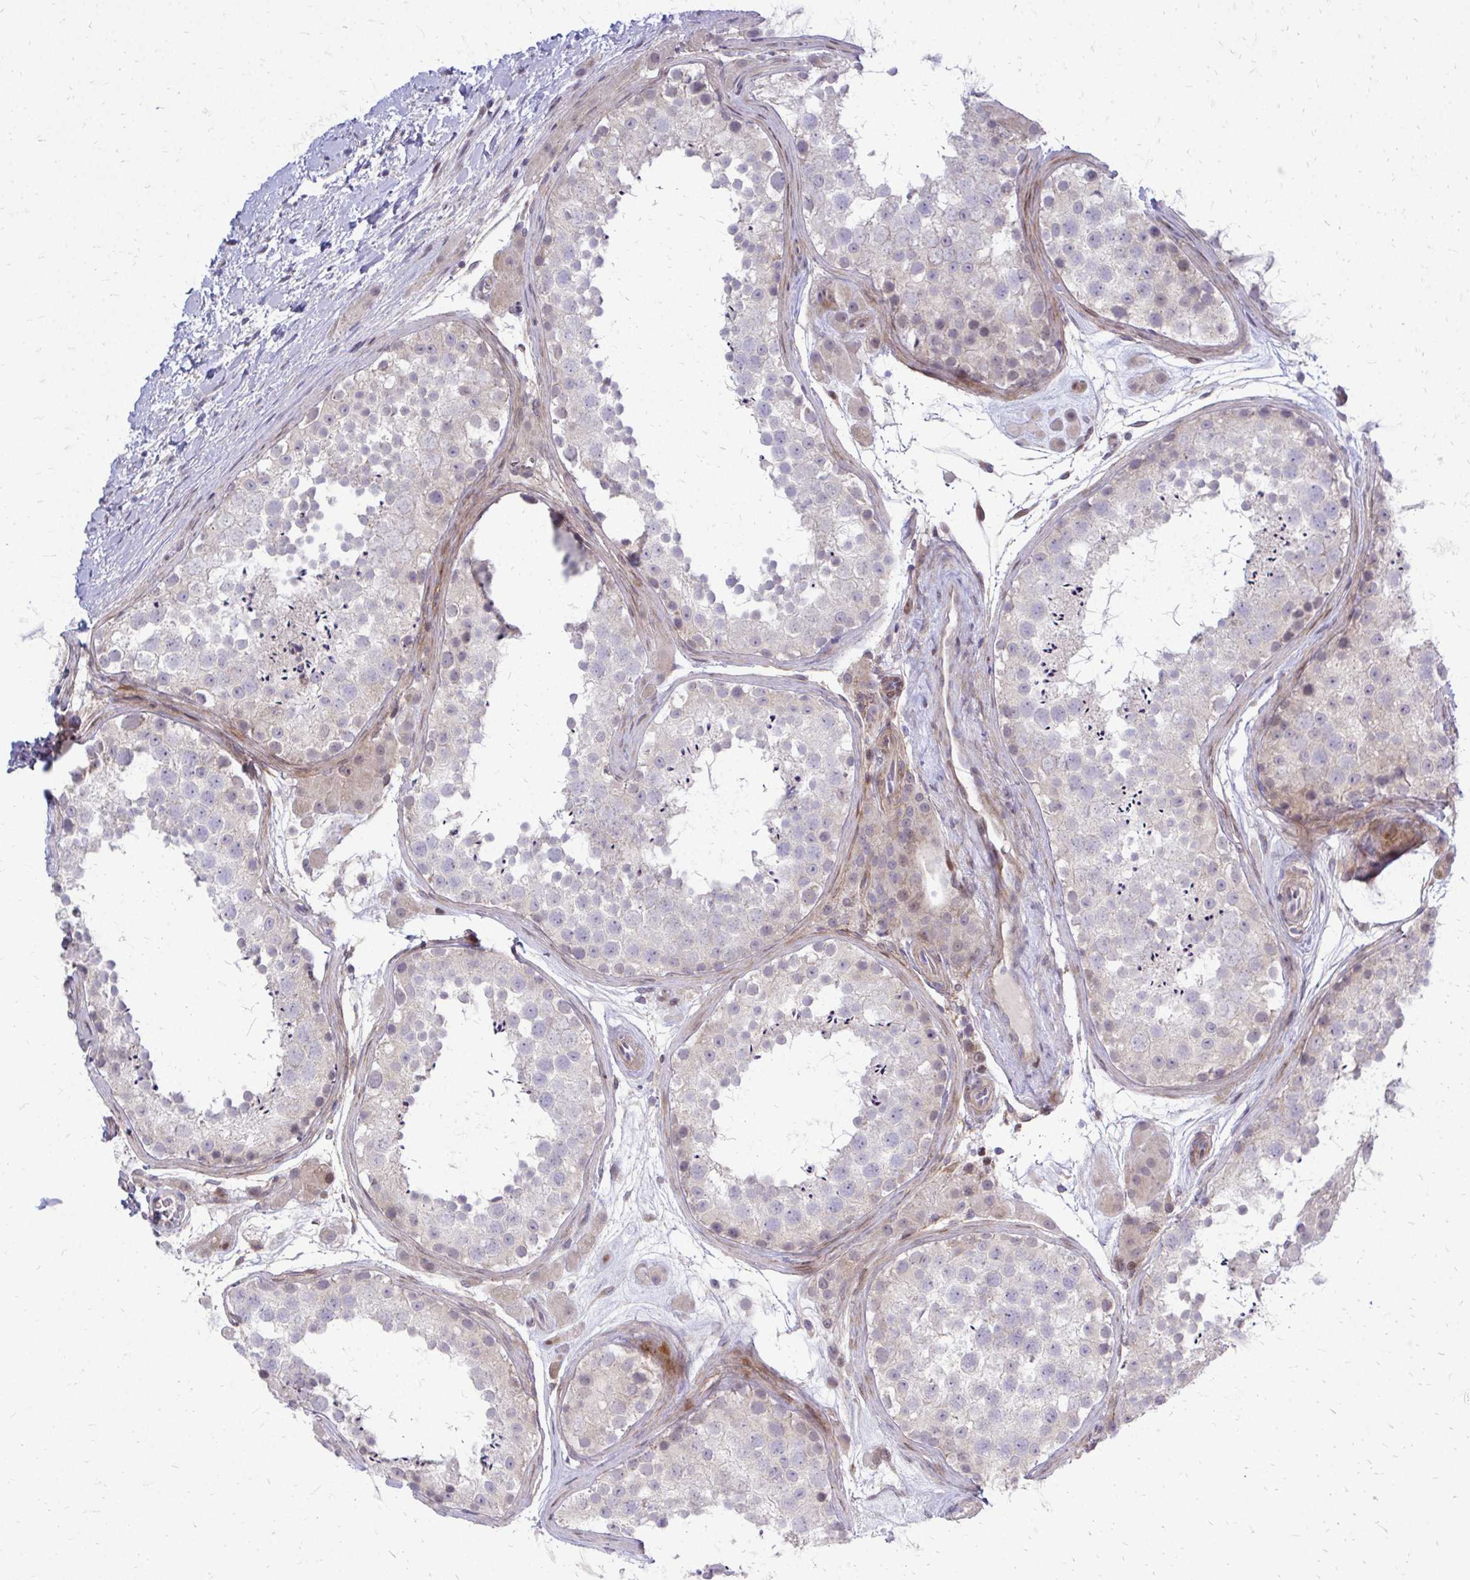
{"staining": {"intensity": "weak", "quantity": "<25%", "location": "nuclear"}, "tissue": "testis", "cell_type": "Cells in seminiferous ducts", "image_type": "normal", "snomed": [{"axis": "morphology", "description": "Normal tissue, NOS"}, {"axis": "topography", "description": "Testis"}], "caption": "Immunohistochemistry of unremarkable human testis reveals no expression in cells in seminiferous ducts.", "gene": "PPDPFL", "patient": {"sex": "male", "age": 41}}